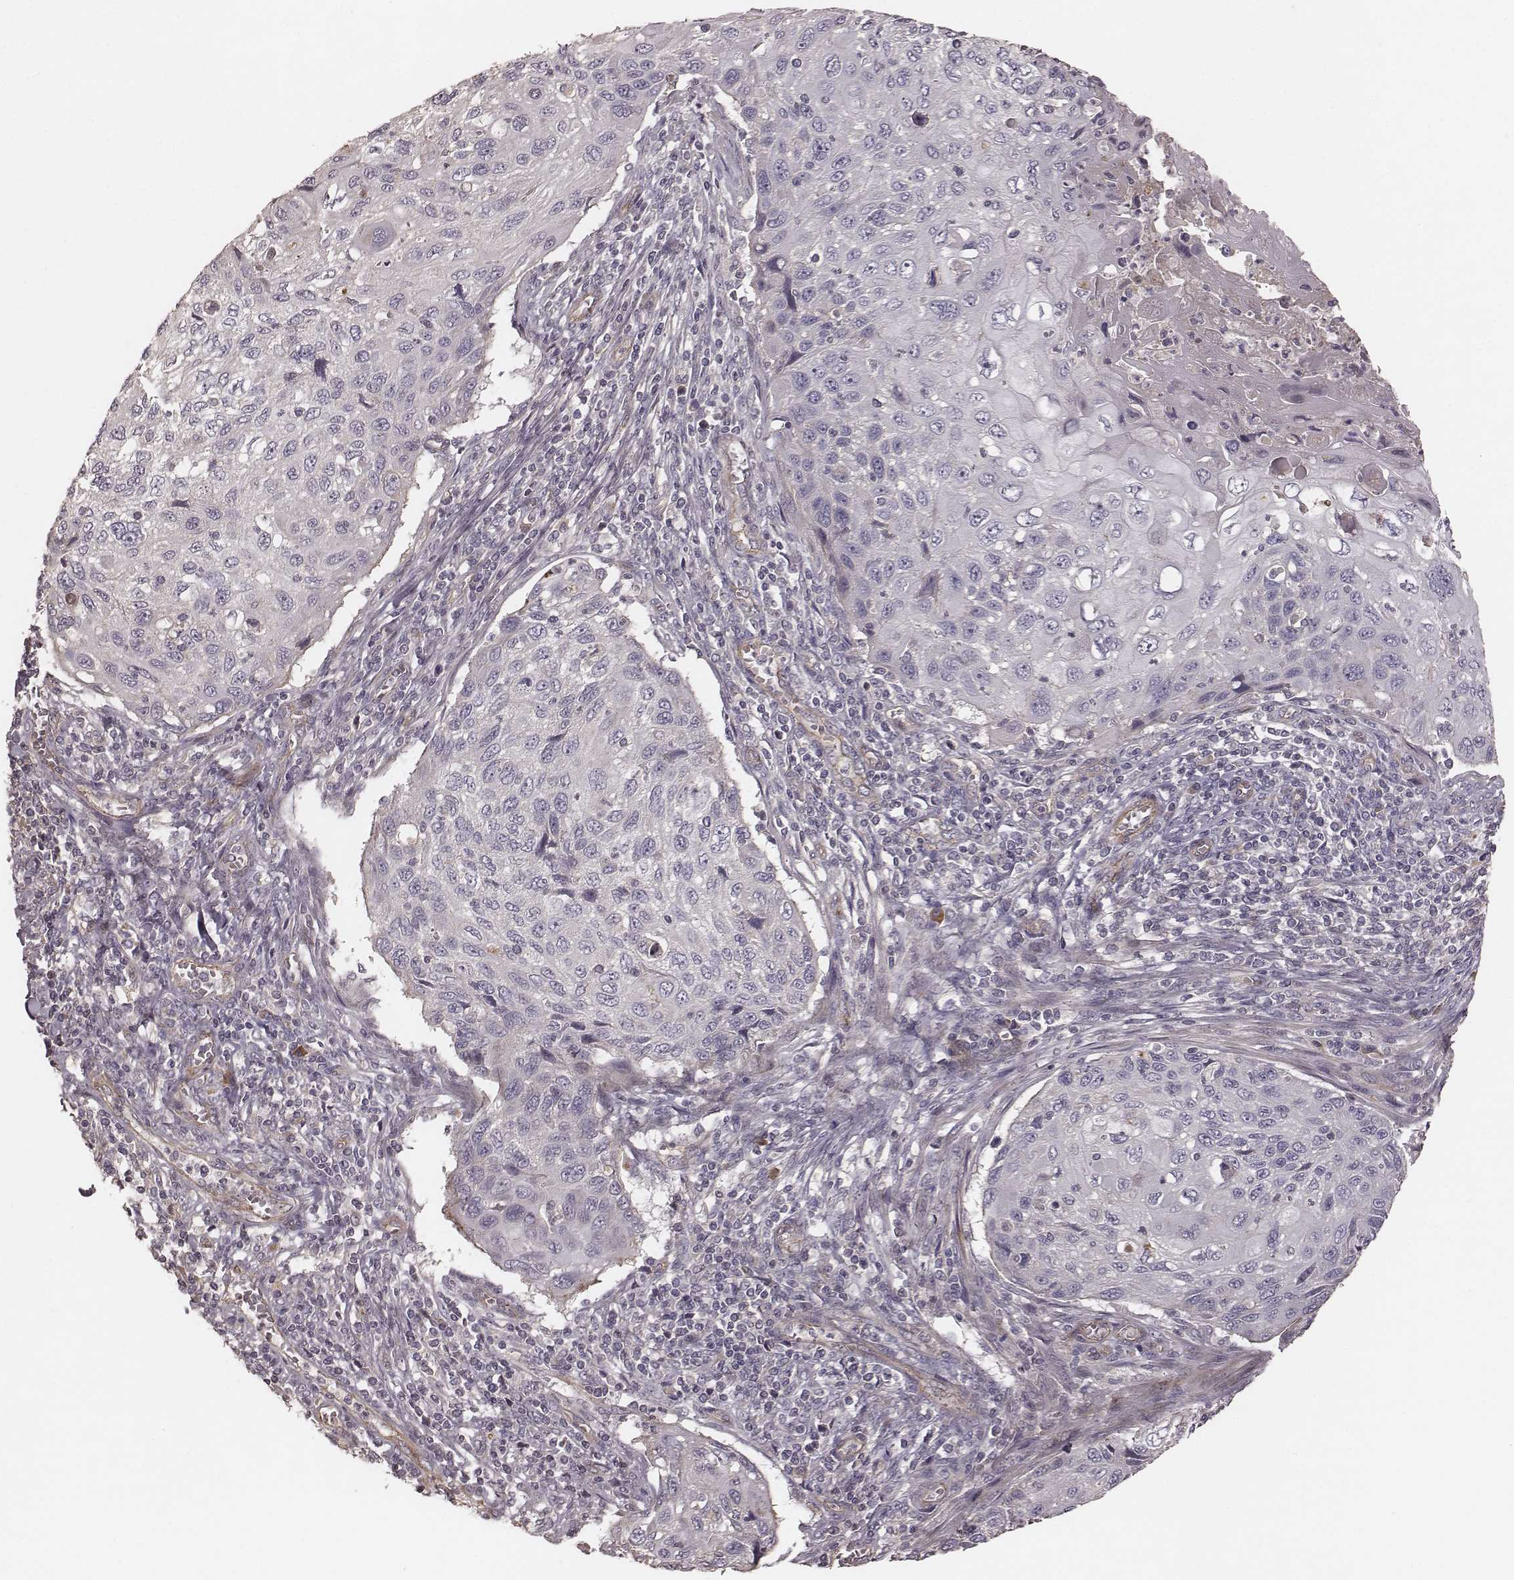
{"staining": {"intensity": "negative", "quantity": "none", "location": "none"}, "tissue": "cervical cancer", "cell_type": "Tumor cells", "image_type": "cancer", "snomed": [{"axis": "morphology", "description": "Squamous cell carcinoma, NOS"}, {"axis": "topography", "description": "Cervix"}], "caption": "High power microscopy image of an IHC image of cervical cancer, revealing no significant expression in tumor cells.", "gene": "OTOGL", "patient": {"sex": "female", "age": 70}}